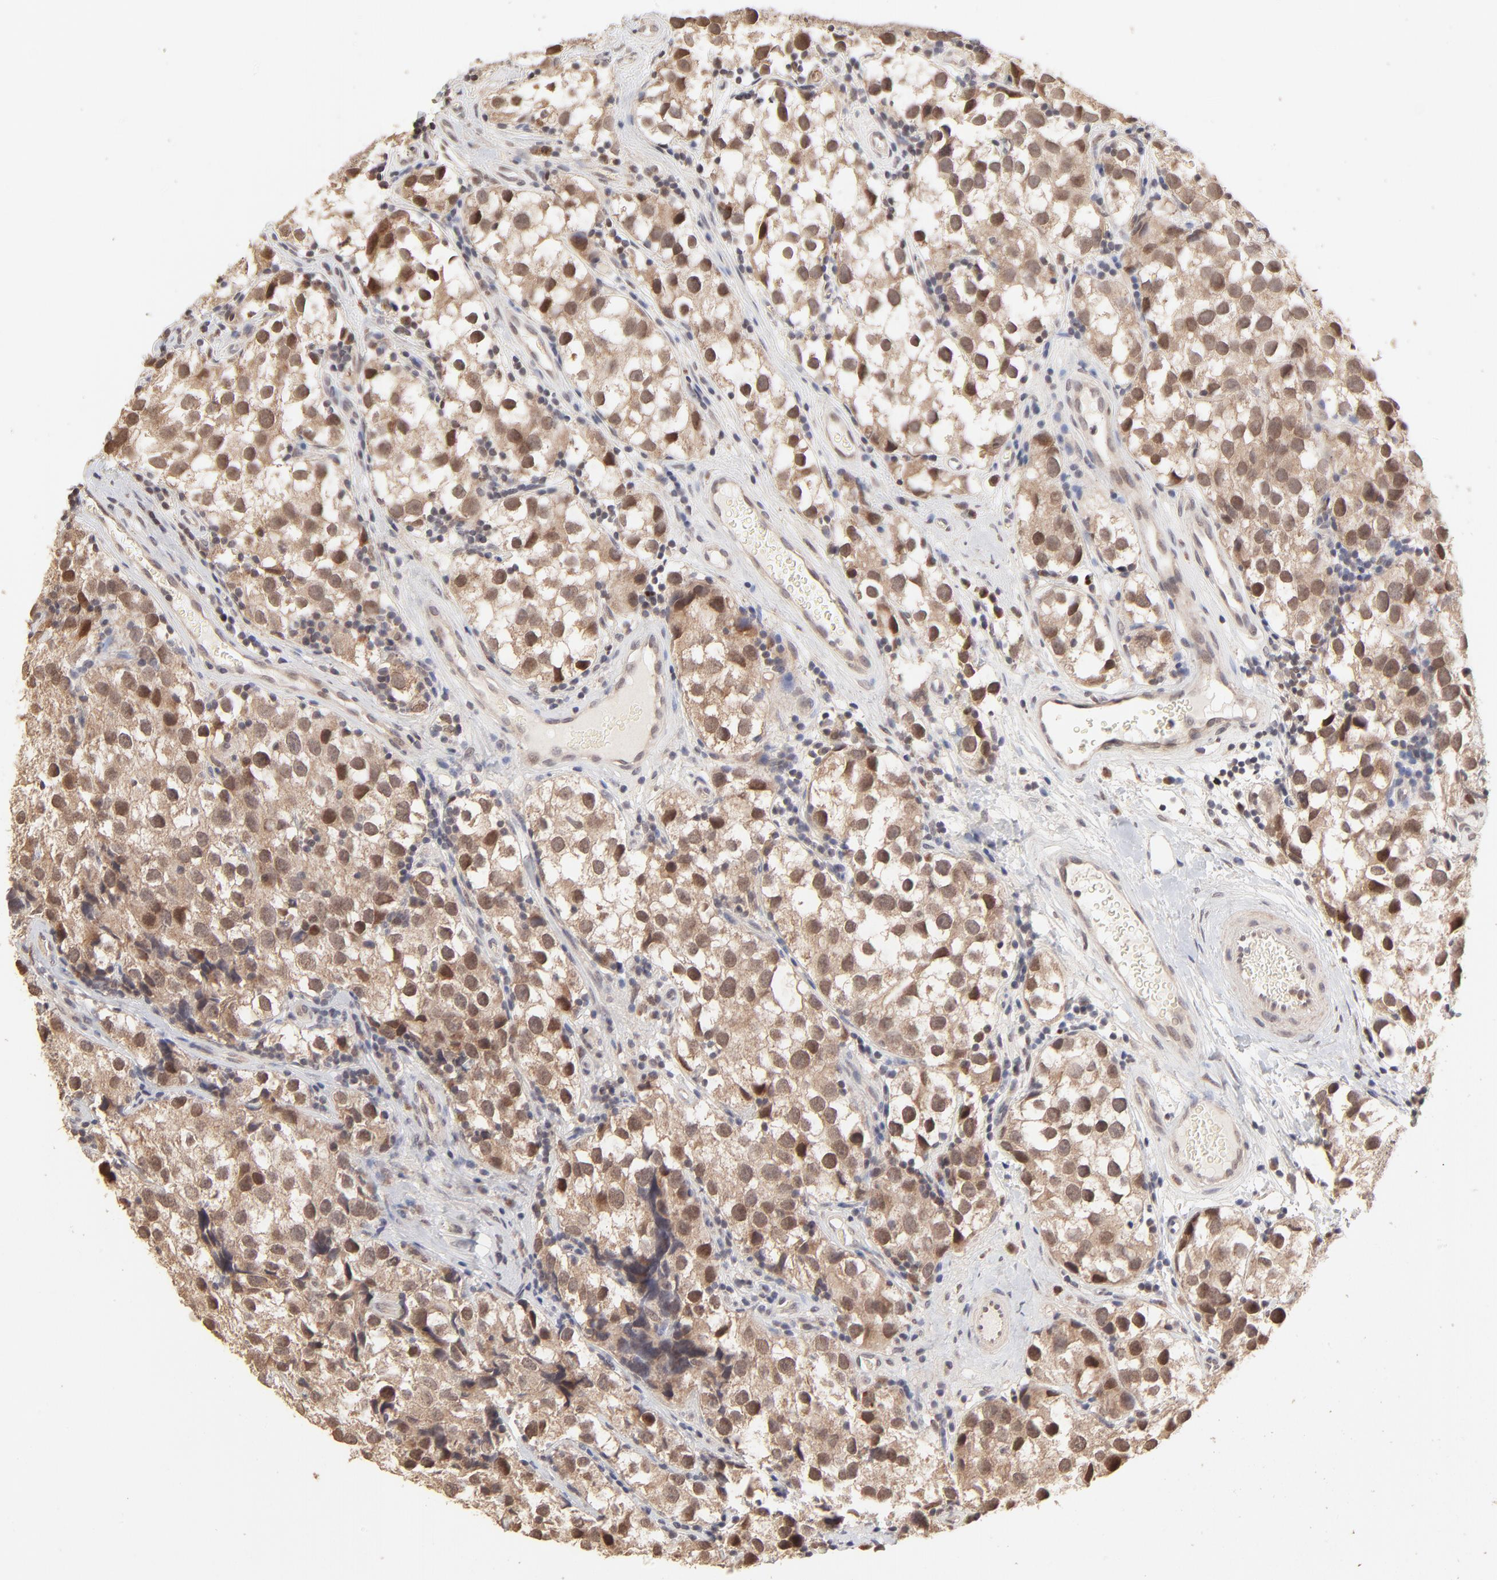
{"staining": {"intensity": "moderate", "quantity": "25%-75%", "location": "cytoplasmic/membranous,nuclear"}, "tissue": "testis cancer", "cell_type": "Tumor cells", "image_type": "cancer", "snomed": [{"axis": "morphology", "description": "Seminoma, NOS"}, {"axis": "topography", "description": "Testis"}], "caption": "Protein expression analysis of human testis cancer reveals moderate cytoplasmic/membranous and nuclear positivity in approximately 25%-75% of tumor cells. The staining was performed using DAB to visualize the protein expression in brown, while the nuclei were stained in blue with hematoxylin (Magnification: 20x).", "gene": "MSL2", "patient": {"sex": "male", "age": 39}}